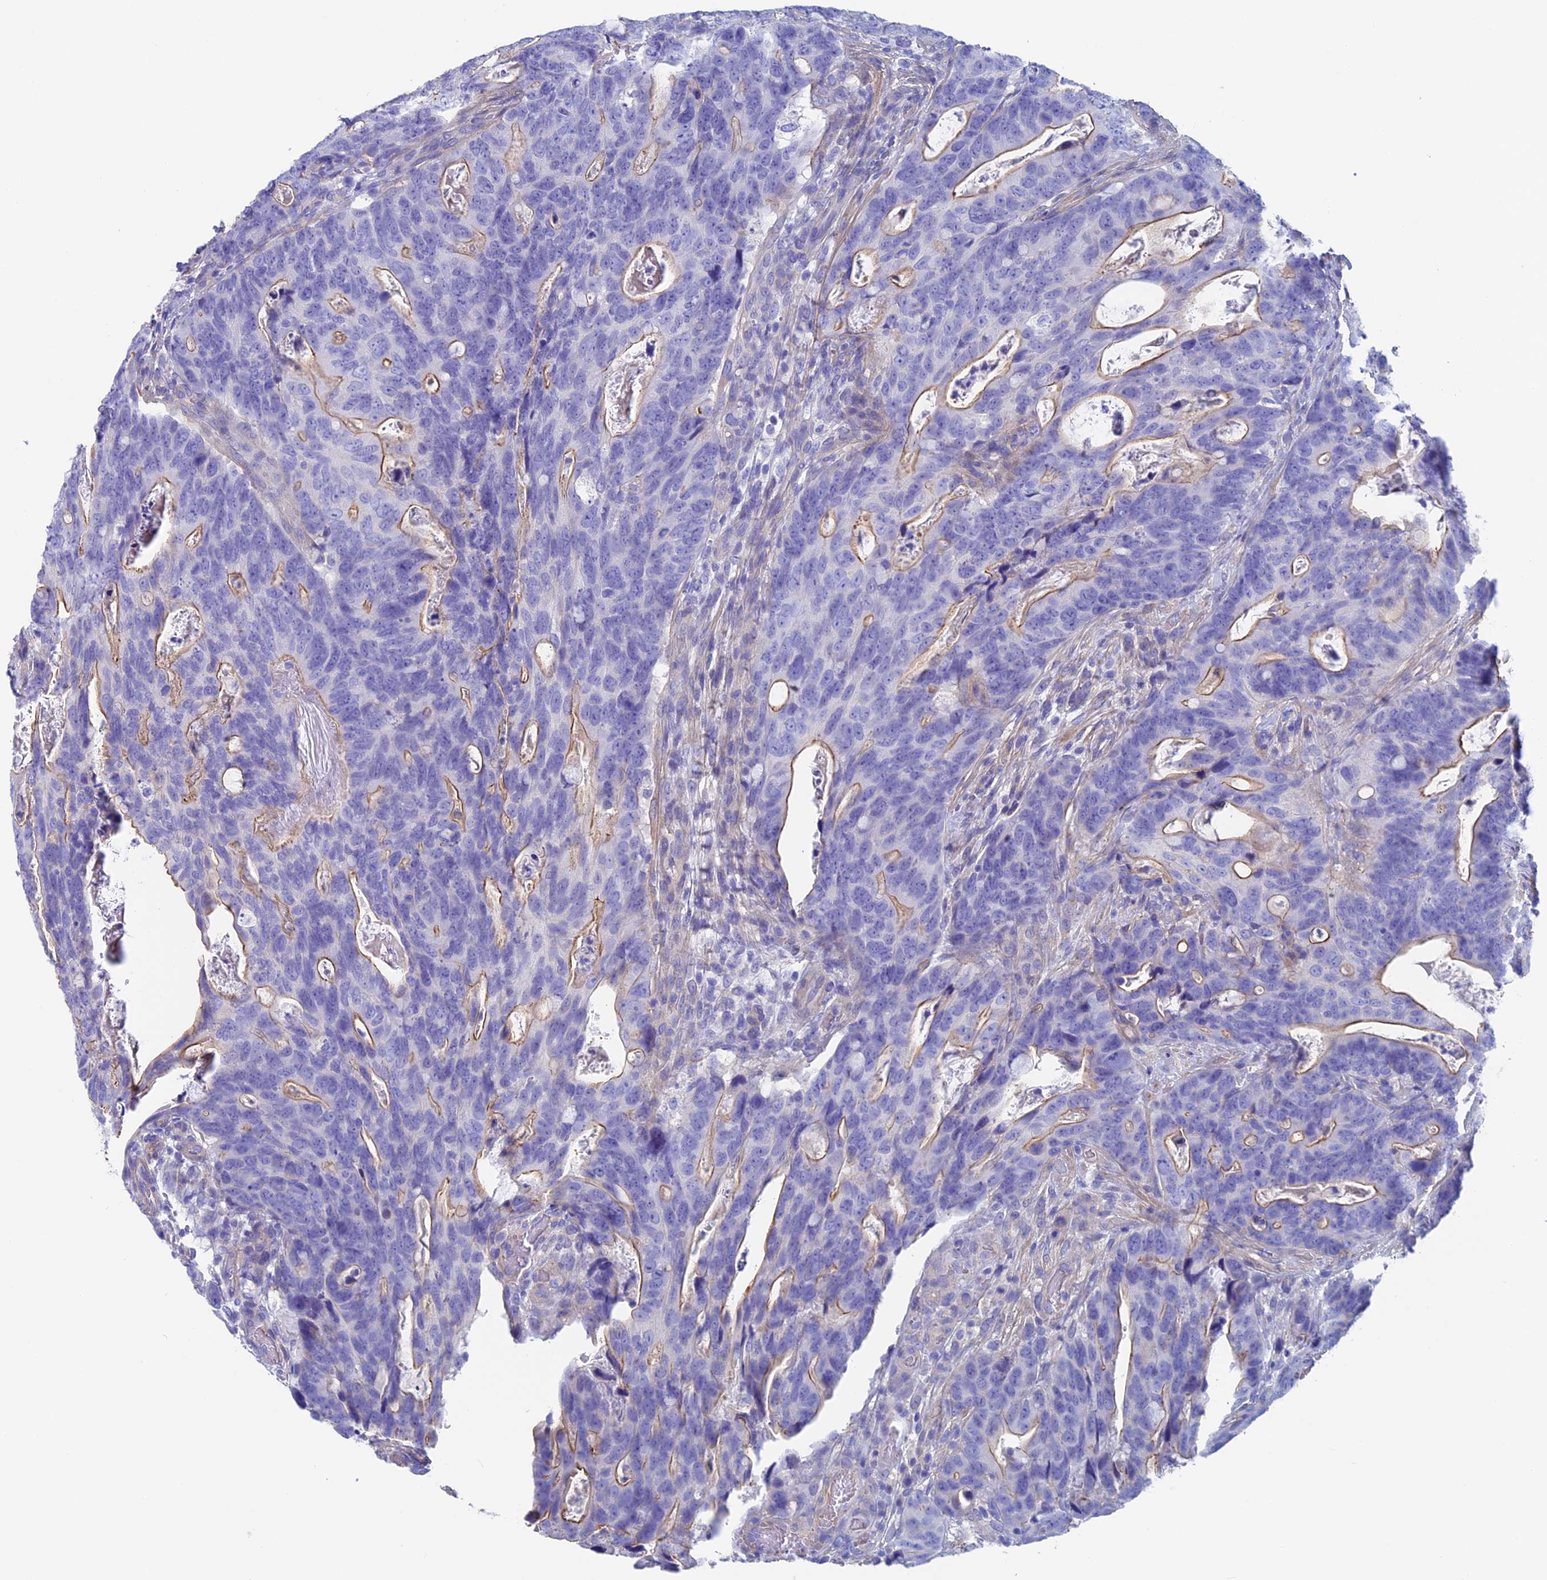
{"staining": {"intensity": "moderate", "quantity": "<25%", "location": "cytoplasmic/membranous"}, "tissue": "colorectal cancer", "cell_type": "Tumor cells", "image_type": "cancer", "snomed": [{"axis": "morphology", "description": "Adenocarcinoma, NOS"}, {"axis": "topography", "description": "Colon"}], "caption": "This micrograph demonstrates immunohistochemistry staining of colorectal cancer, with low moderate cytoplasmic/membranous positivity in about <25% of tumor cells.", "gene": "ADH7", "patient": {"sex": "female", "age": 82}}